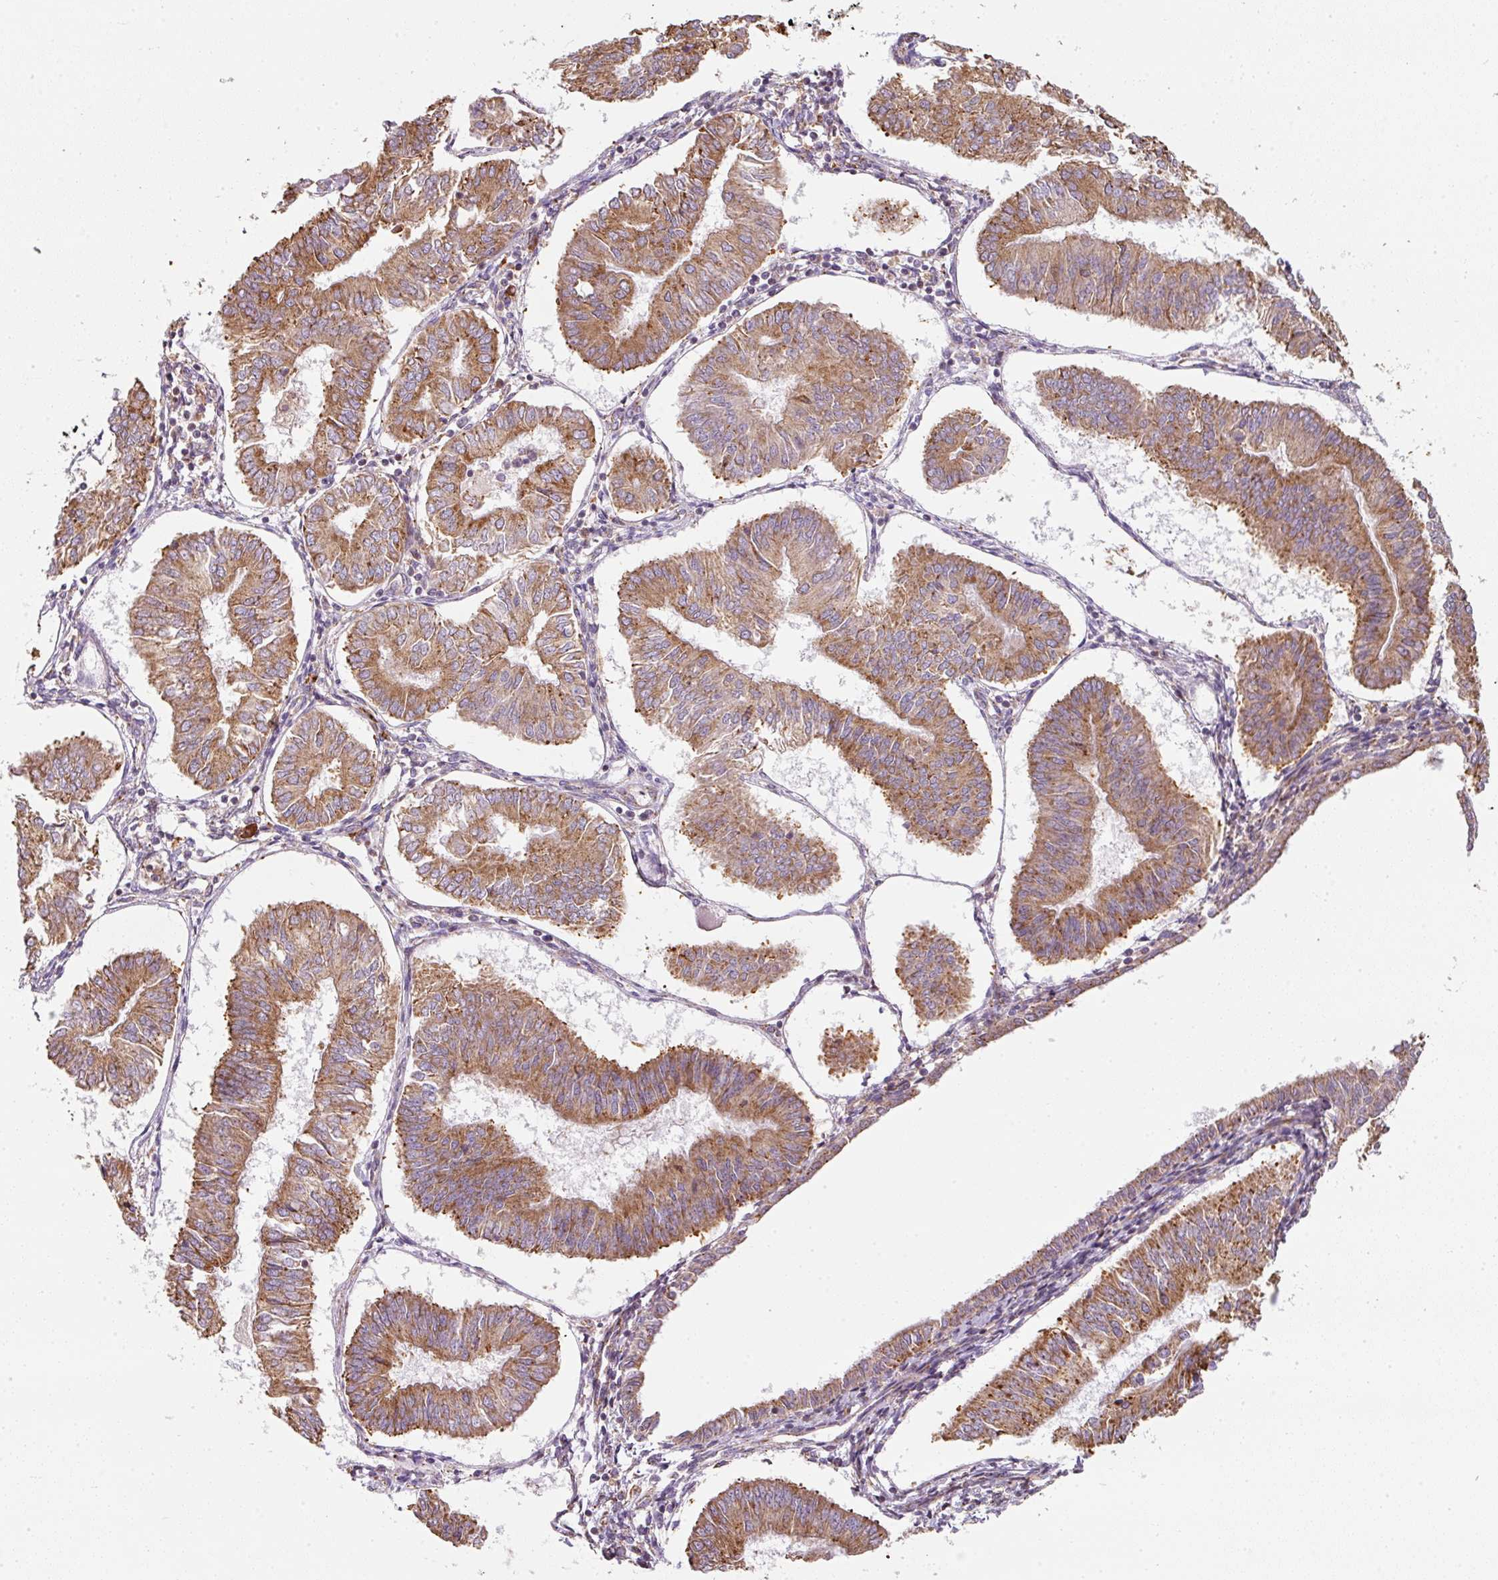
{"staining": {"intensity": "moderate", "quantity": ">75%", "location": "cytoplasmic/membranous"}, "tissue": "endometrial cancer", "cell_type": "Tumor cells", "image_type": "cancer", "snomed": [{"axis": "morphology", "description": "Adenocarcinoma, NOS"}, {"axis": "topography", "description": "Endometrium"}], "caption": "Human endometrial adenocarcinoma stained for a protein (brown) displays moderate cytoplasmic/membranous positive positivity in about >75% of tumor cells.", "gene": "MORN4", "patient": {"sex": "female", "age": 58}}